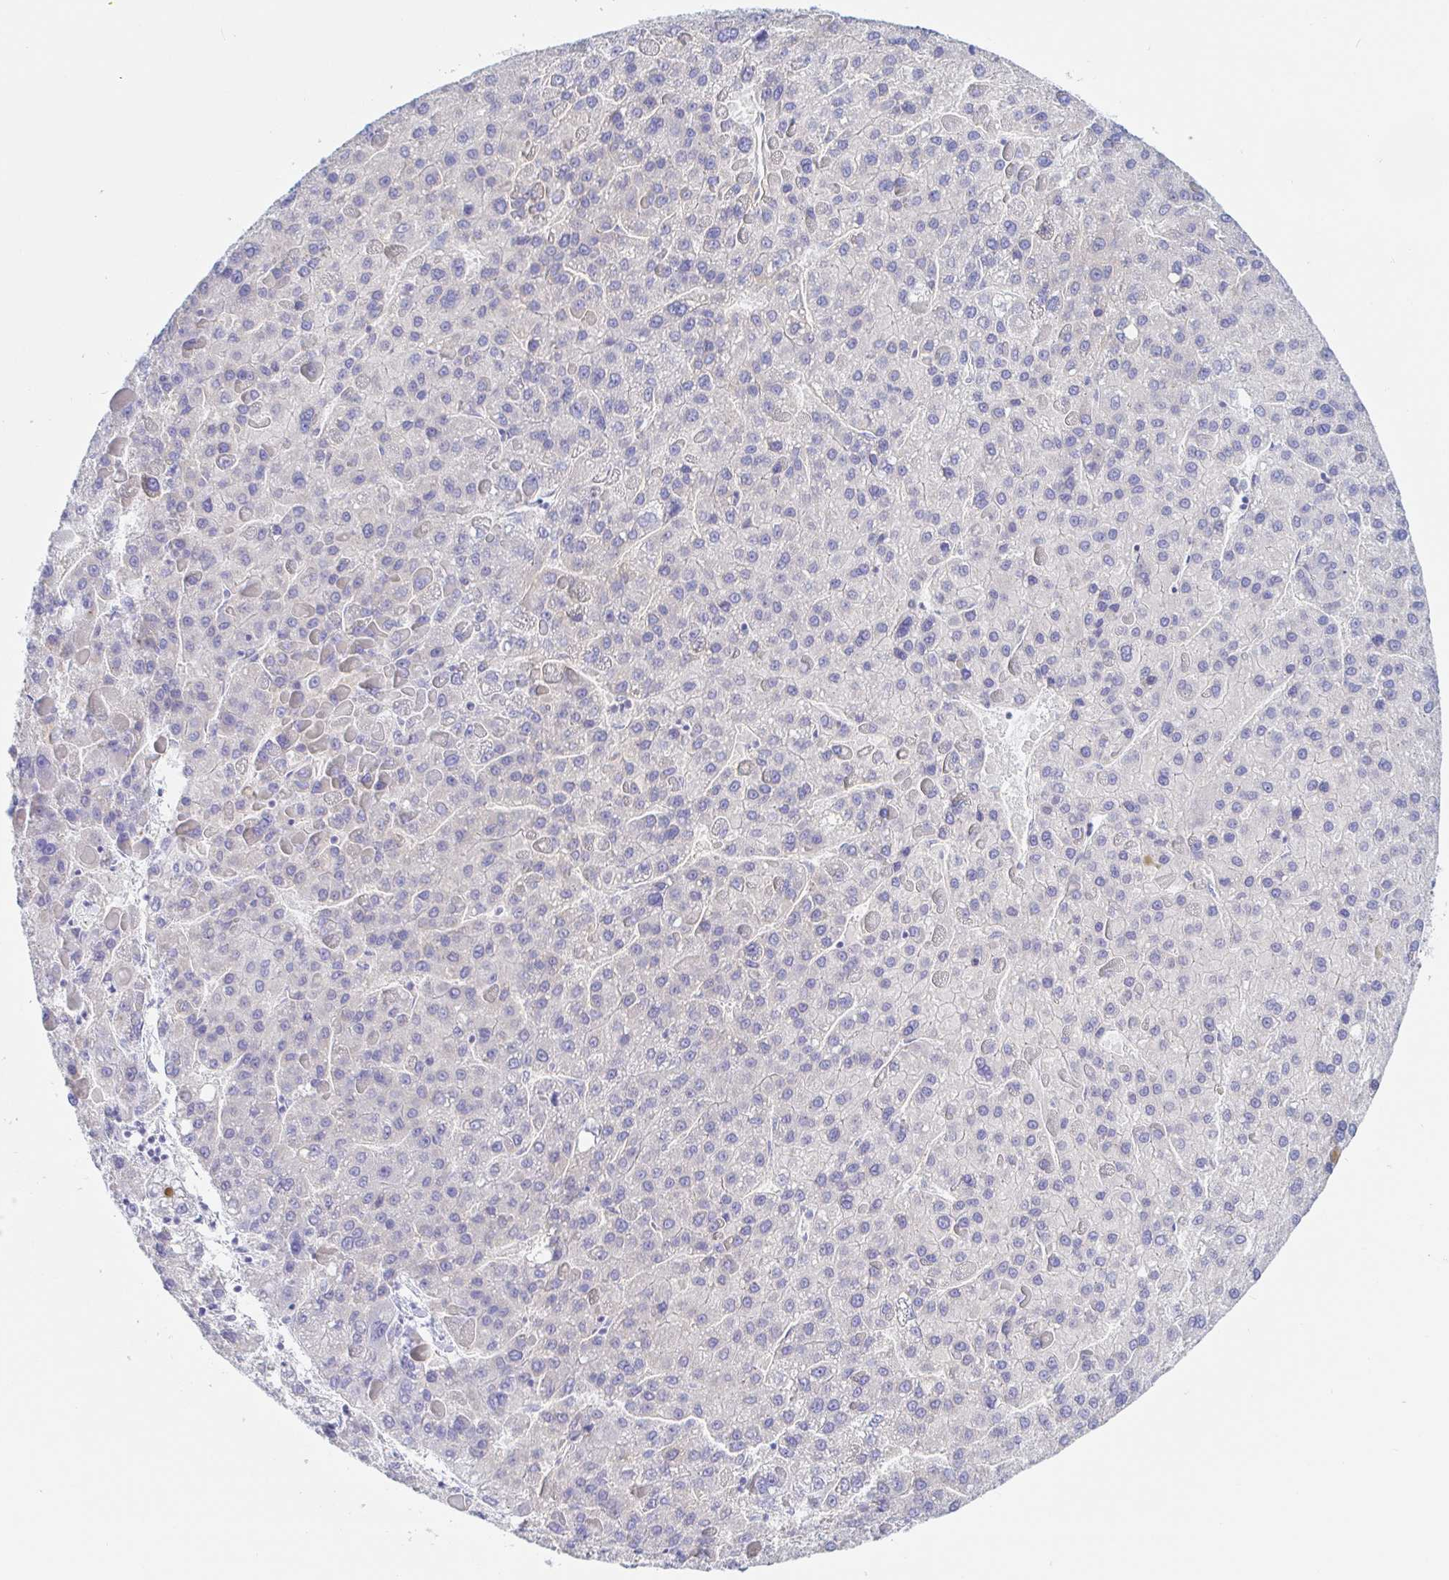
{"staining": {"intensity": "negative", "quantity": "none", "location": "none"}, "tissue": "liver cancer", "cell_type": "Tumor cells", "image_type": "cancer", "snomed": [{"axis": "morphology", "description": "Carcinoma, Hepatocellular, NOS"}, {"axis": "topography", "description": "Liver"}], "caption": "The histopathology image shows no staining of tumor cells in liver hepatocellular carcinoma.", "gene": "ARL4D", "patient": {"sex": "female", "age": 82}}